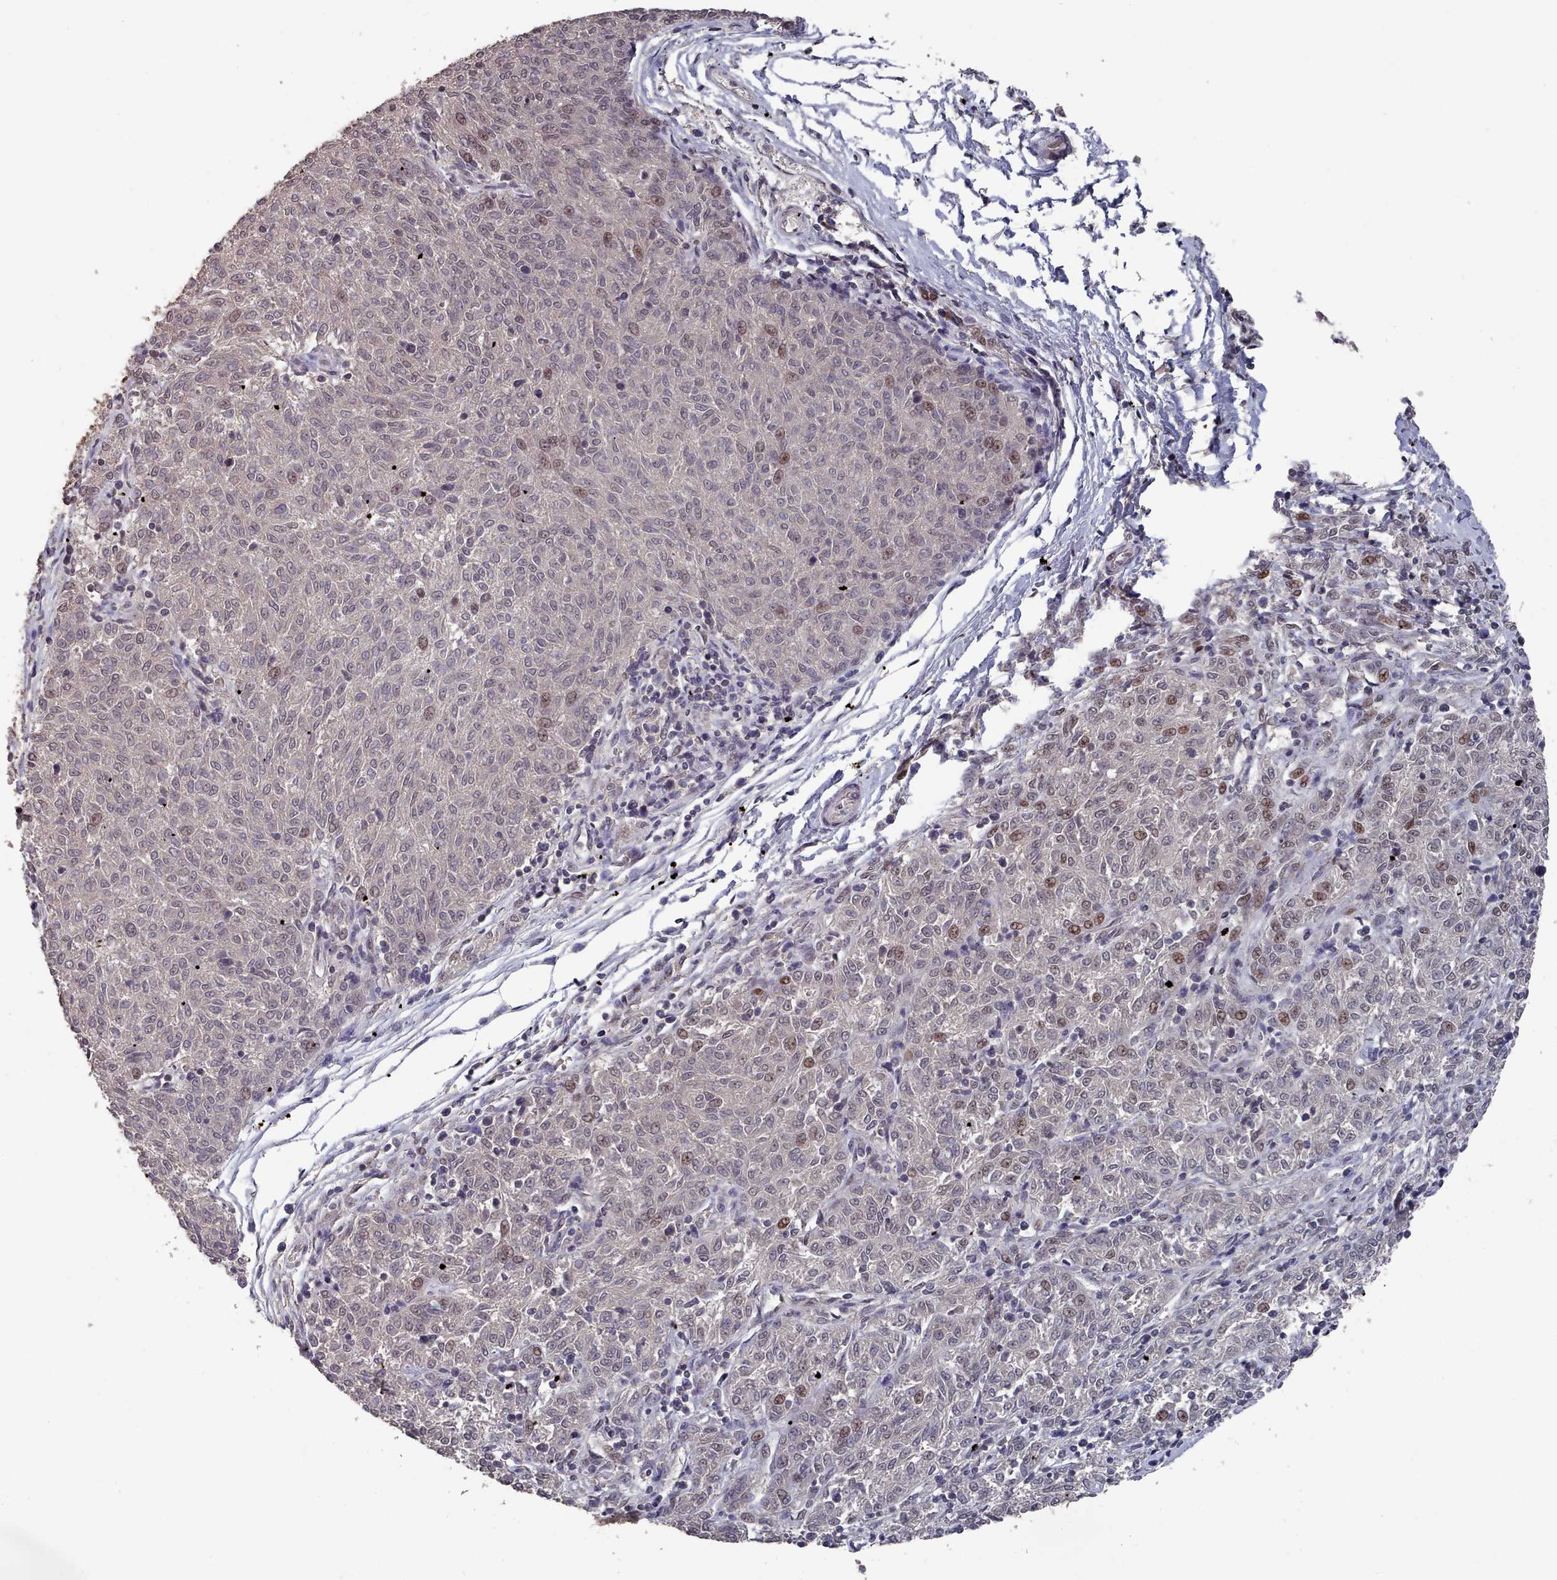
{"staining": {"intensity": "moderate", "quantity": "<25%", "location": "nuclear"}, "tissue": "melanoma", "cell_type": "Tumor cells", "image_type": "cancer", "snomed": [{"axis": "morphology", "description": "Malignant melanoma, NOS"}, {"axis": "topography", "description": "Skin"}], "caption": "Malignant melanoma was stained to show a protein in brown. There is low levels of moderate nuclear staining in about <25% of tumor cells.", "gene": "PNRC2", "patient": {"sex": "female", "age": 72}}